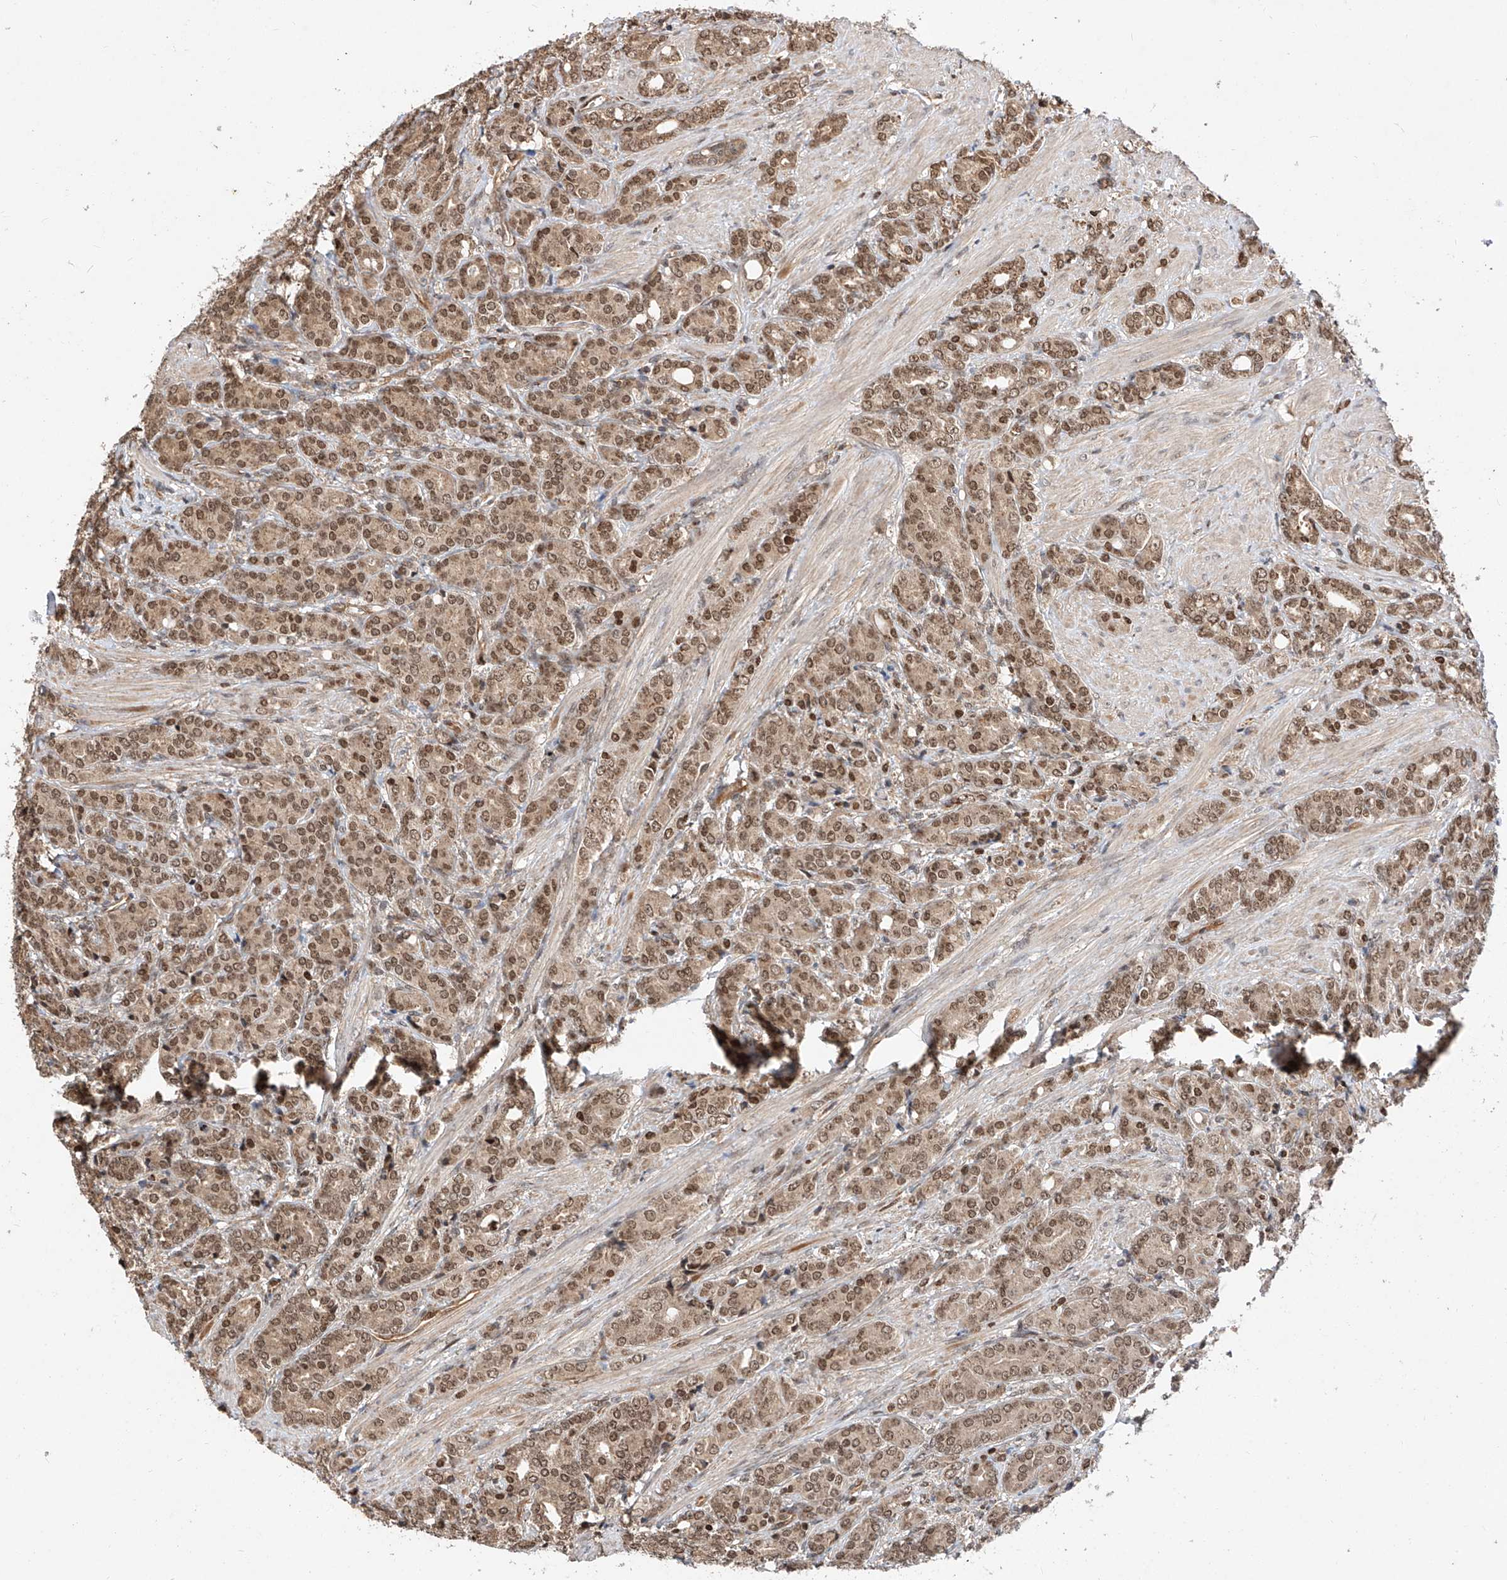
{"staining": {"intensity": "strong", "quantity": ">75%", "location": "cytoplasmic/membranous,nuclear"}, "tissue": "prostate cancer", "cell_type": "Tumor cells", "image_type": "cancer", "snomed": [{"axis": "morphology", "description": "Adenocarcinoma, High grade"}, {"axis": "topography", "description": "Prostate"}], "caption": "Prostate cancer stained with immunohistochemistry (IHC) reveals strong cytoplasmic/membranous and nuclear positivity in approximately >75% of tumor cells. The staining is performed using DAB (3,3'-diaminobenzidine) brown chromogen to label protein expression. The nuclei are counter-stained blue using hematoxylin.", "gene": "RILPL2", "patient": {"sex": "male", "age": 62}}